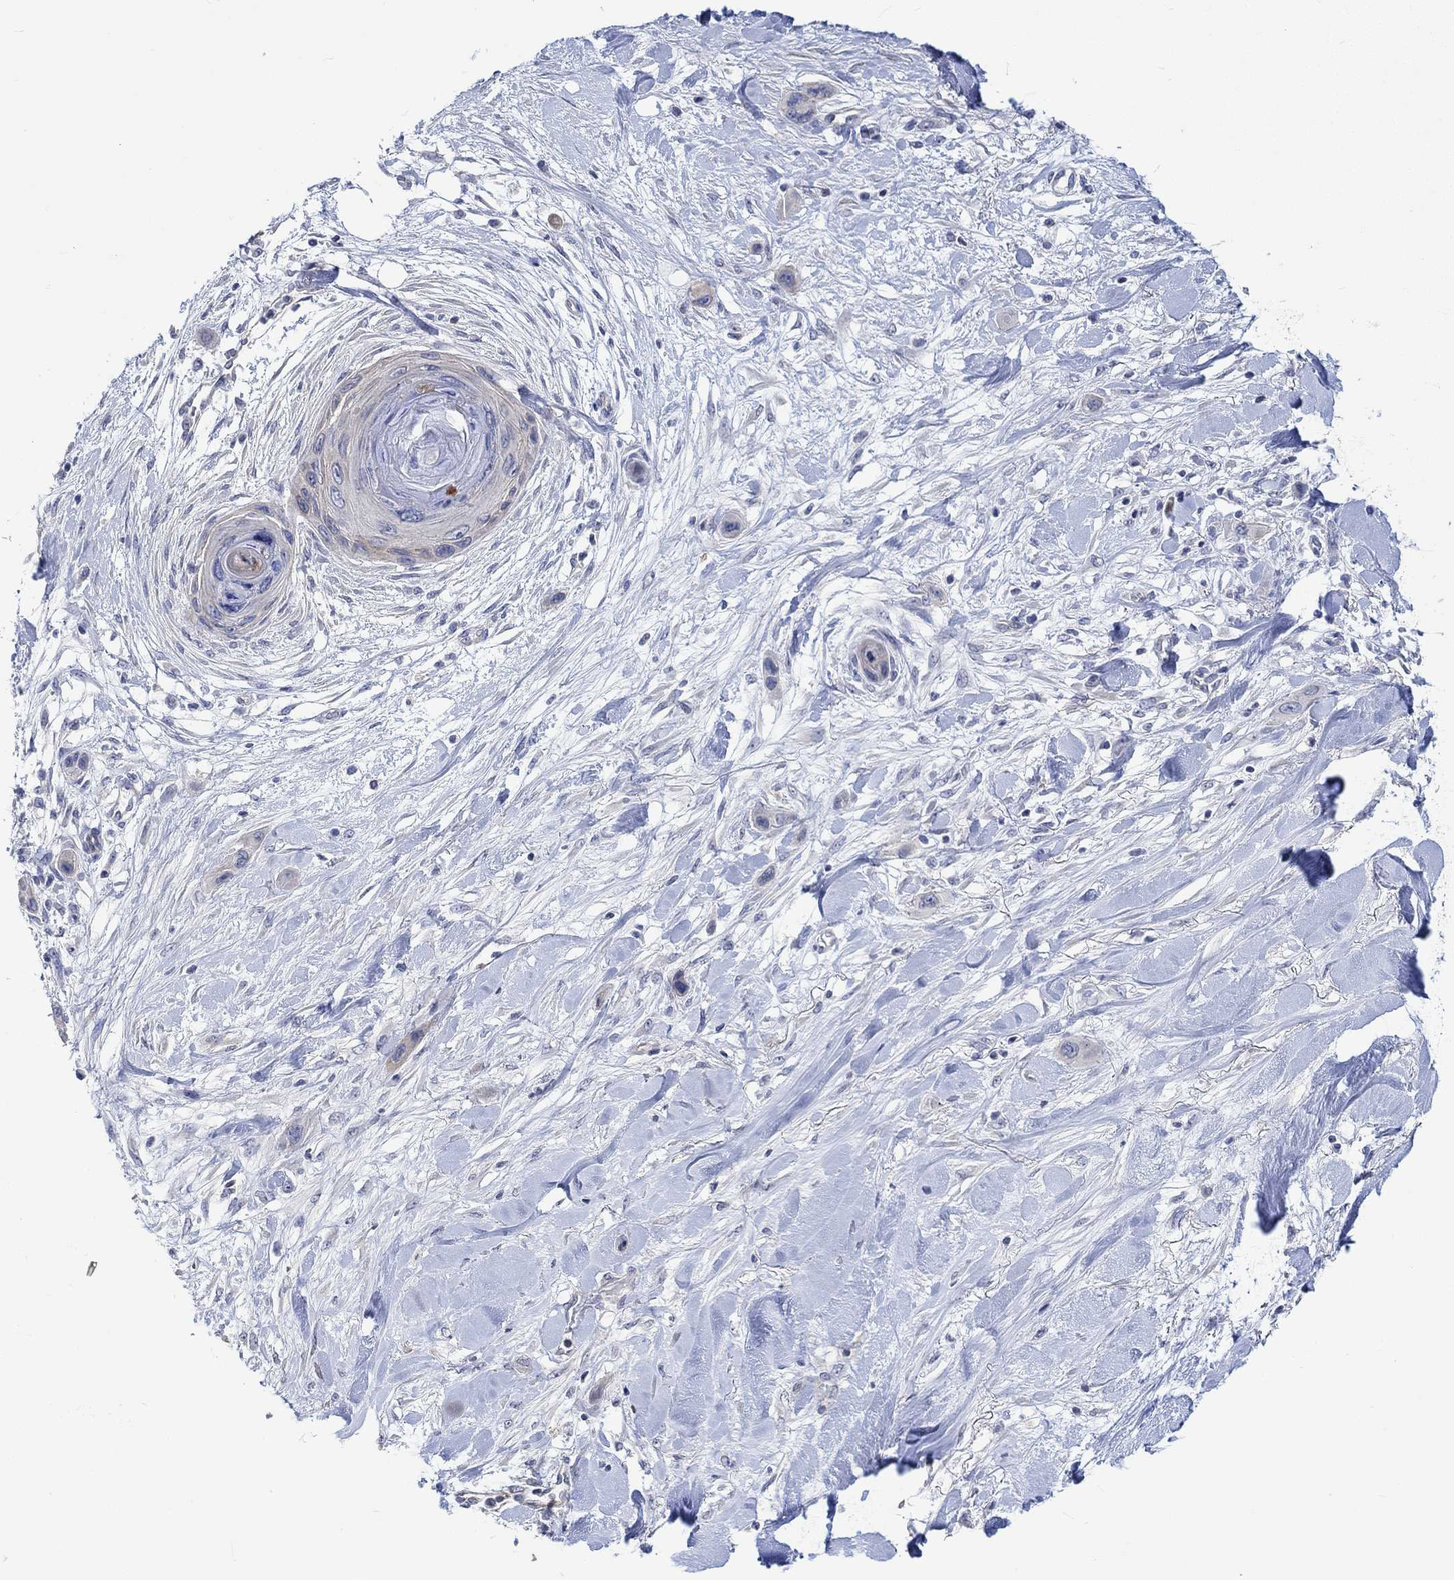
{"staining": {"intensity": "weak", "quantity": "<25%", "location": "cytoplasmic/membranous"}, "tissue": "skin cancer", "cell_type": "Tumor cells", "image_type": "cancer", "snomed": [{"axis": "morphology", "description": "Squamous cell carcinoma, NOS"}, {"axis": "topography", "description": "Skin"}], "caption": "Immunohistochemistry micrograph of neoplastic tissue: human skin cancer (squamous cell carcinoma) stained with DAB shows no significant protein positivity in tumor cells.", "gene": "AGRP", "patient": {"sex": "male", "age": 79}}